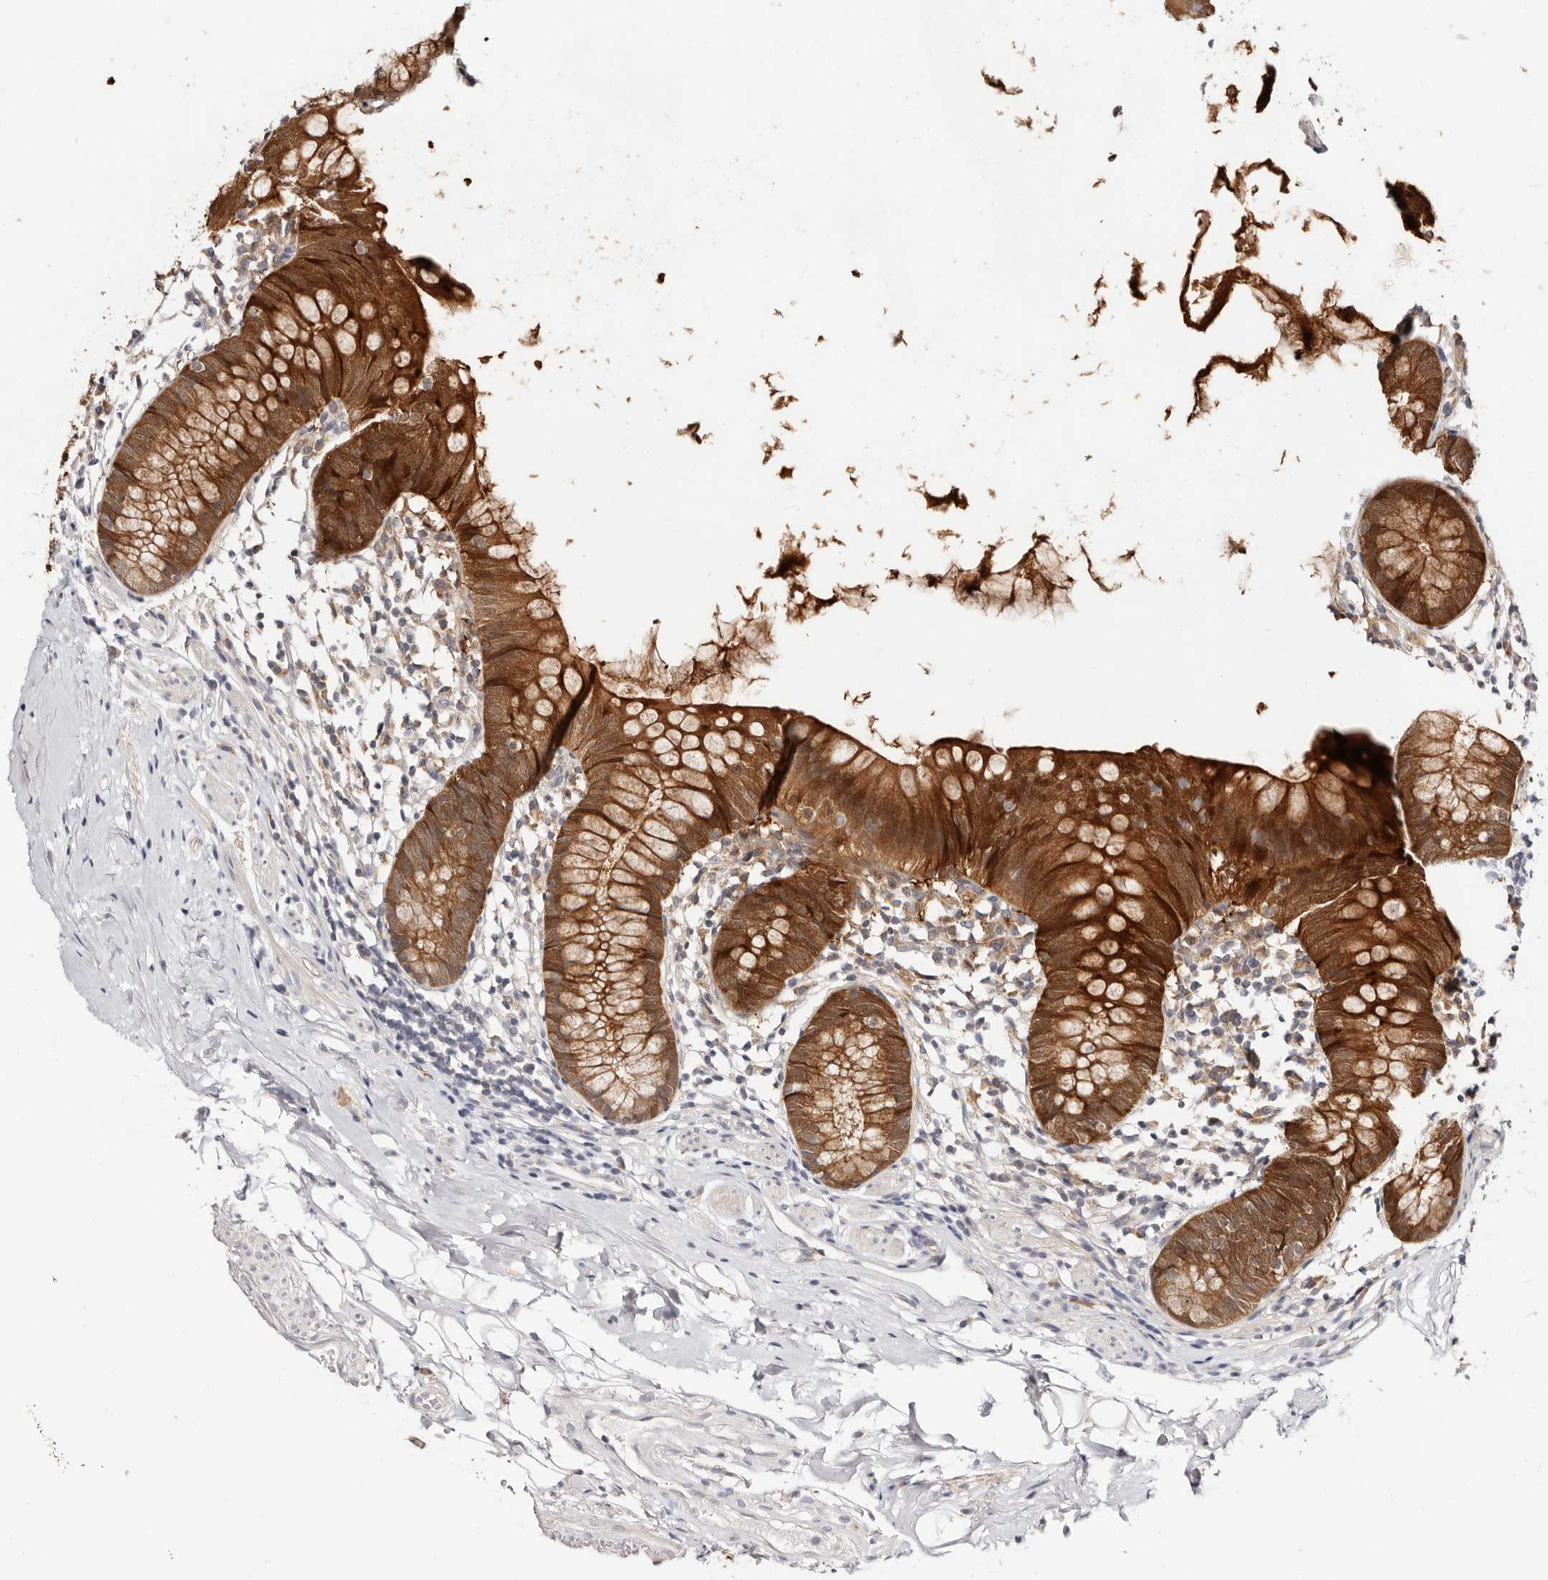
{"staining": {"intensity": "strong", "quantity": ">75%", "location": "cytoplasmic/membranous,nuclear"}, "tissue": "appendix", "cell_type": "Glandular cells", "image_type": "normal", "snomed": [{"axis": "morphology", "description": "Normal tissue, NOS"}, {"axis": "topography", "description": "Appendix"}], "caption": "Approximately >75% of glandular cells in unremarkable appendix display strong cytoplasmic/membranous,nuclear protein expression as visualized by brown immunohistochemical staining.", "gene": "BCL2L15", "patient": {"sex": "female", "age": 62}}